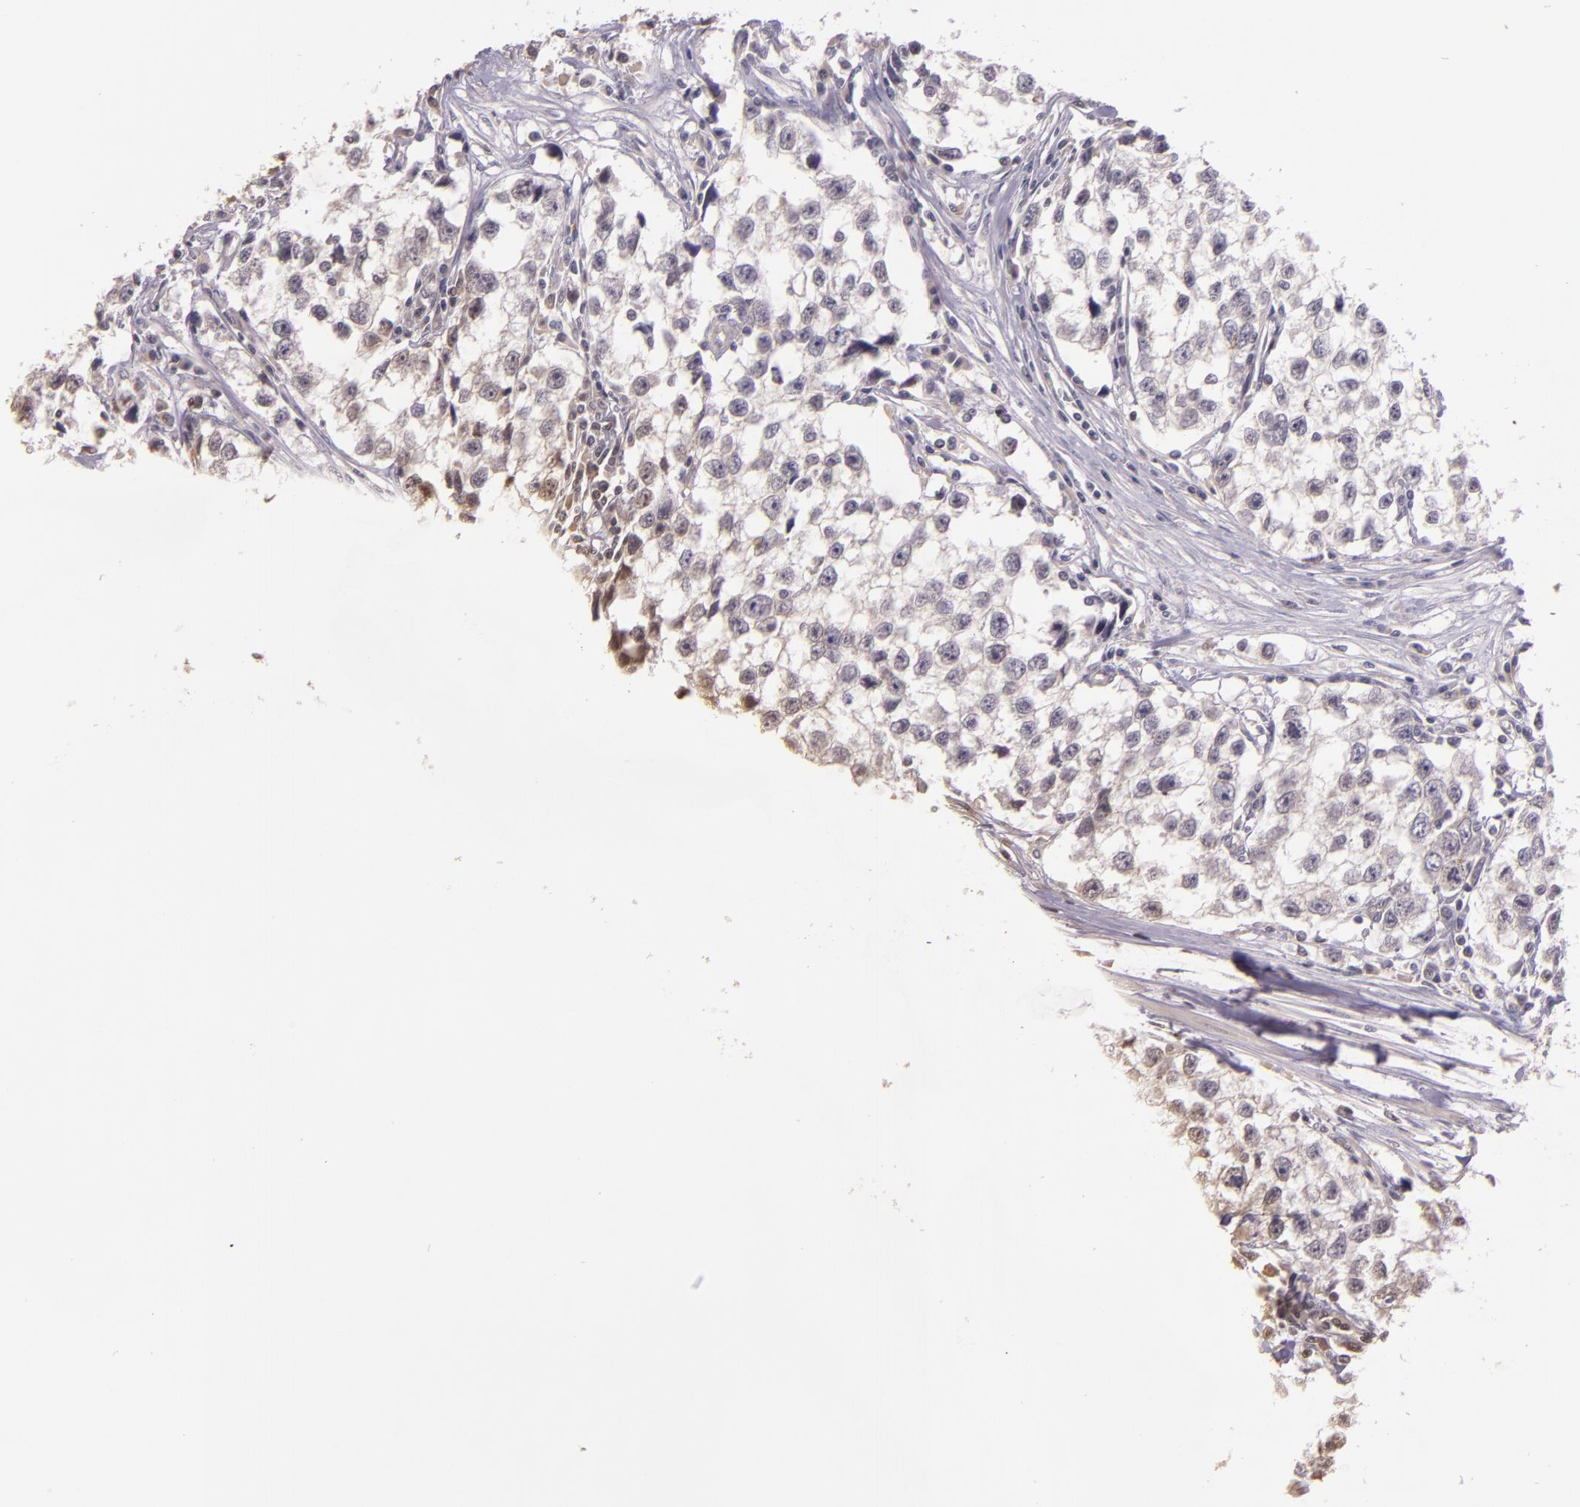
{"staining": {"intensity": "negative", "quantity": "none", "location": "none"}, "tissue": "testis cancer", "cell_type": "Tumor cells", "image_type": "cancer", "snomed": [{"axis": "morphology", "description": "Seminoma, NOS"}, {"axis": "morphology", "description": "Carcinoma, Embryonal, NOS"}, {"axis": "topography", "description": "Testis"}], "caption": "Immunohistochemistry image of neoplastic tissue: human testis seminoma stained with DAB (3,3'-diaminobenzidine) exhibits no significant protein positivity in tumor cells.", "gene": "ARMH4", "patient": {"sex": "male", "age": 30}}